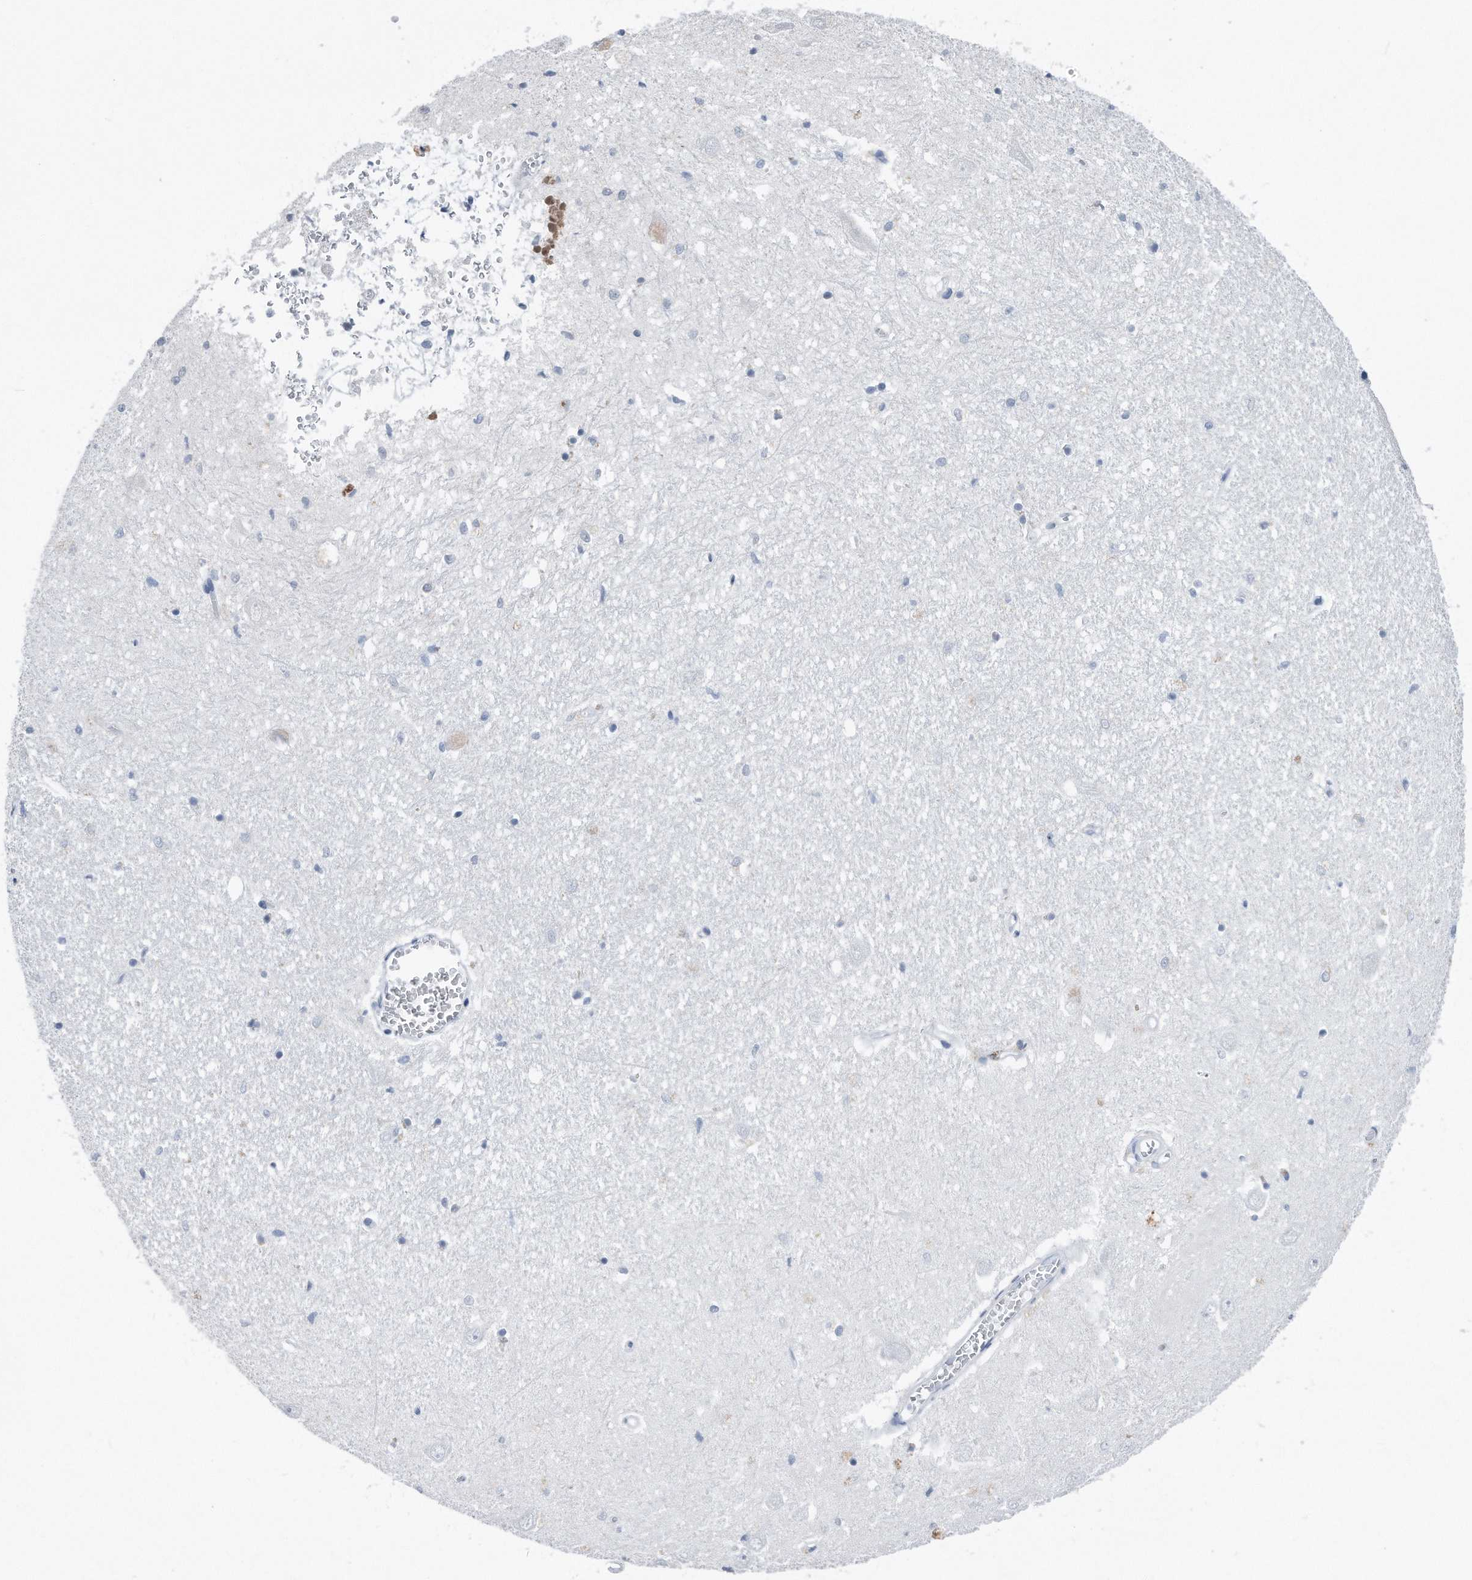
{"staining": {"intensity": "negative", "quantity": "none", "location": "none"}, "tissue": "hippocampus", "cell_type": "Glial cells", "image_type": "normal", "snomed": [{"axis": "morphology", "description": "Normal tissue, NOS"}, {"axis": "topography", "description": "Hippocampus"}], "caption": "Normal hippocampus was stained to show a protein in brown. There is no significant staining in glial cells. (IHC, brightfield microscopy, high magnification).", "gene": "PCNA", "patient": {"sex": "female", "age": 64}}